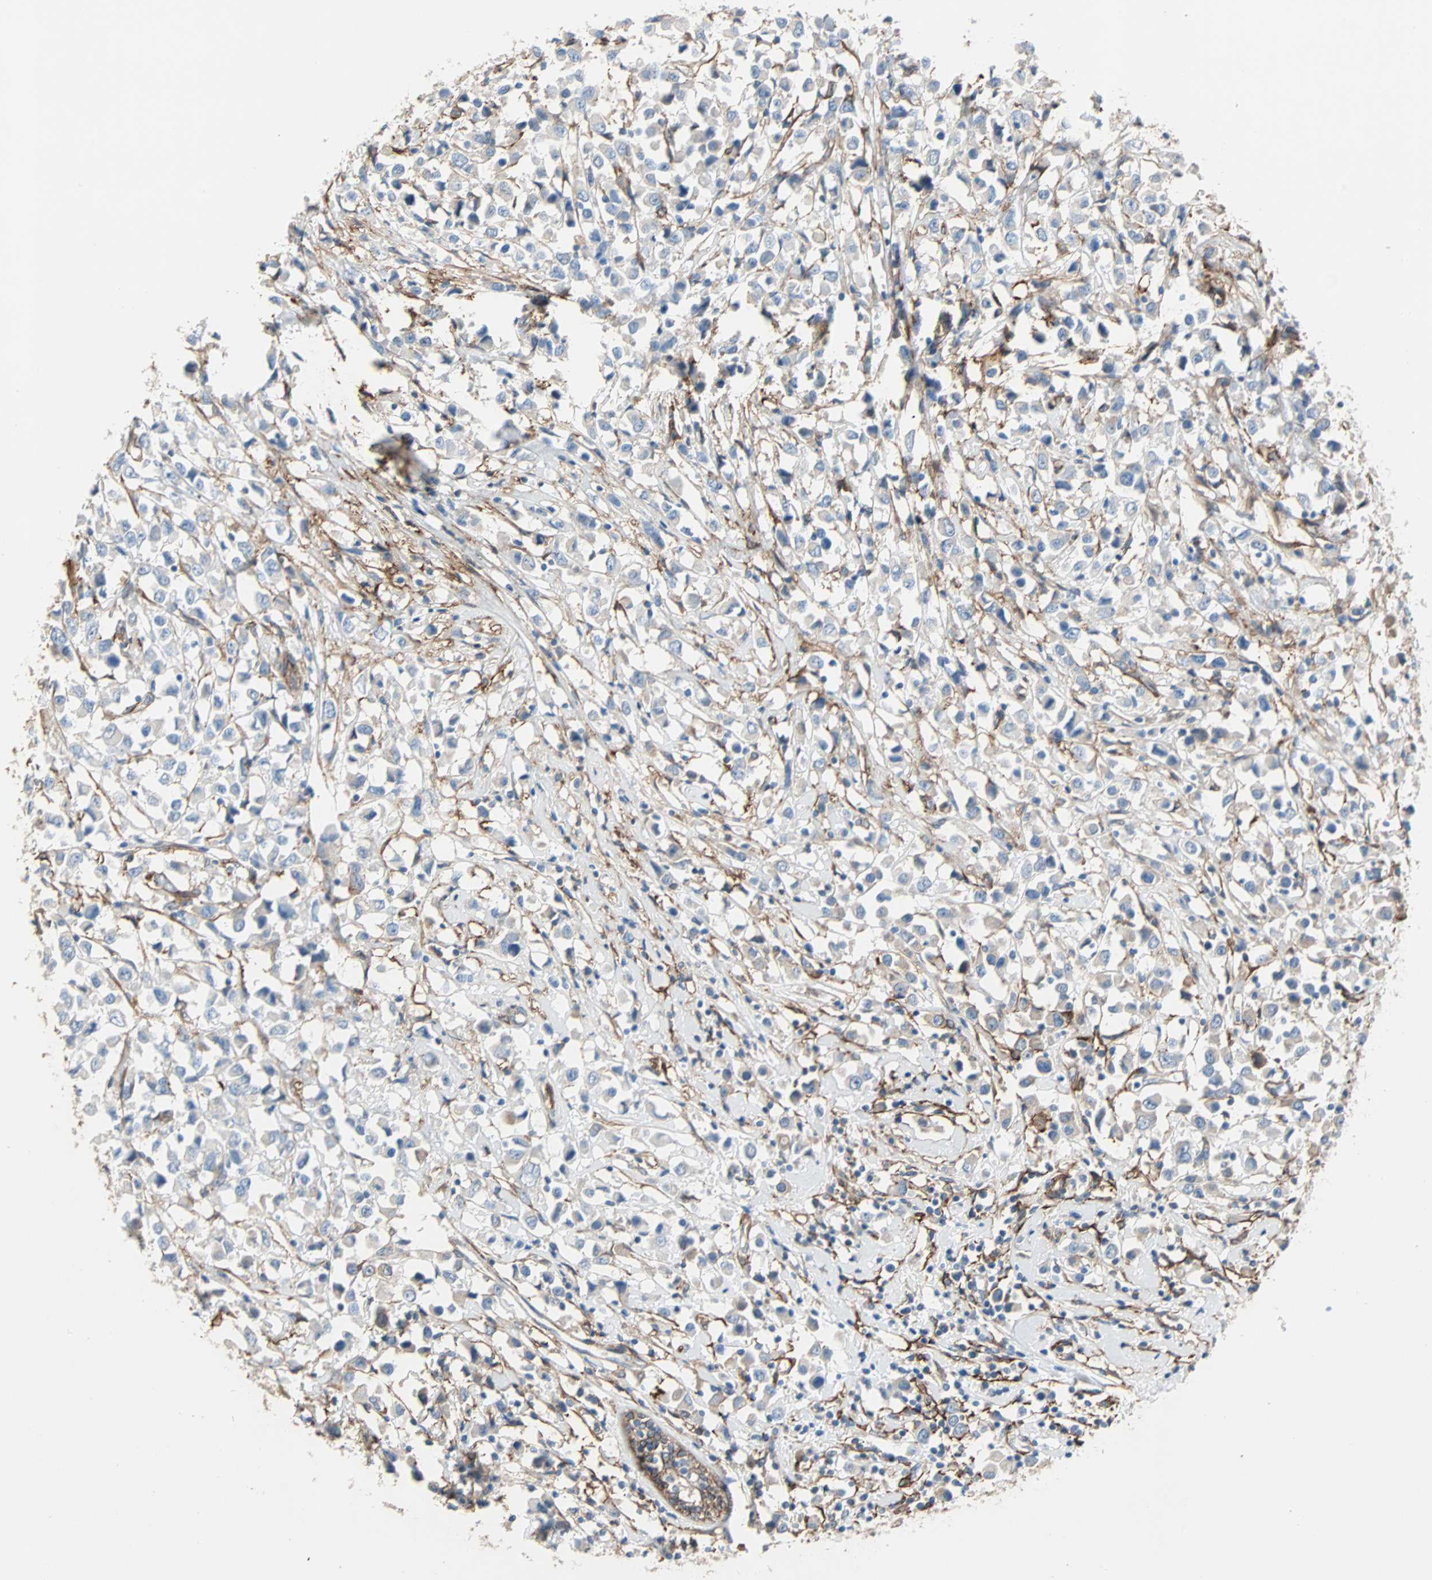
{"staining": {"intensity": "negative", "quantity": "none", "location": "none"}, "tissue": "breast cancer", "cell_type": "Tumor cells", "image_type": "cancer", "snomed": [{"axis": "morphology", "description": "Duct carcinoma"}, {"axis": "topography", "description": "Breast"}], "caption": "DAB (3,3'-diaminobenzidine) immunohistochemical staining of human intraductal carcinoma (breast) demonstrates no significant positivity in tumor cells. (Stains: DAB immunohistochemistry (IHC) with hematoxylin counter stain, Microscopy: brightfield microscopy at high magnification).", "gene": "EPB41L2", "patient": {"sex": "female", "age": 61}}